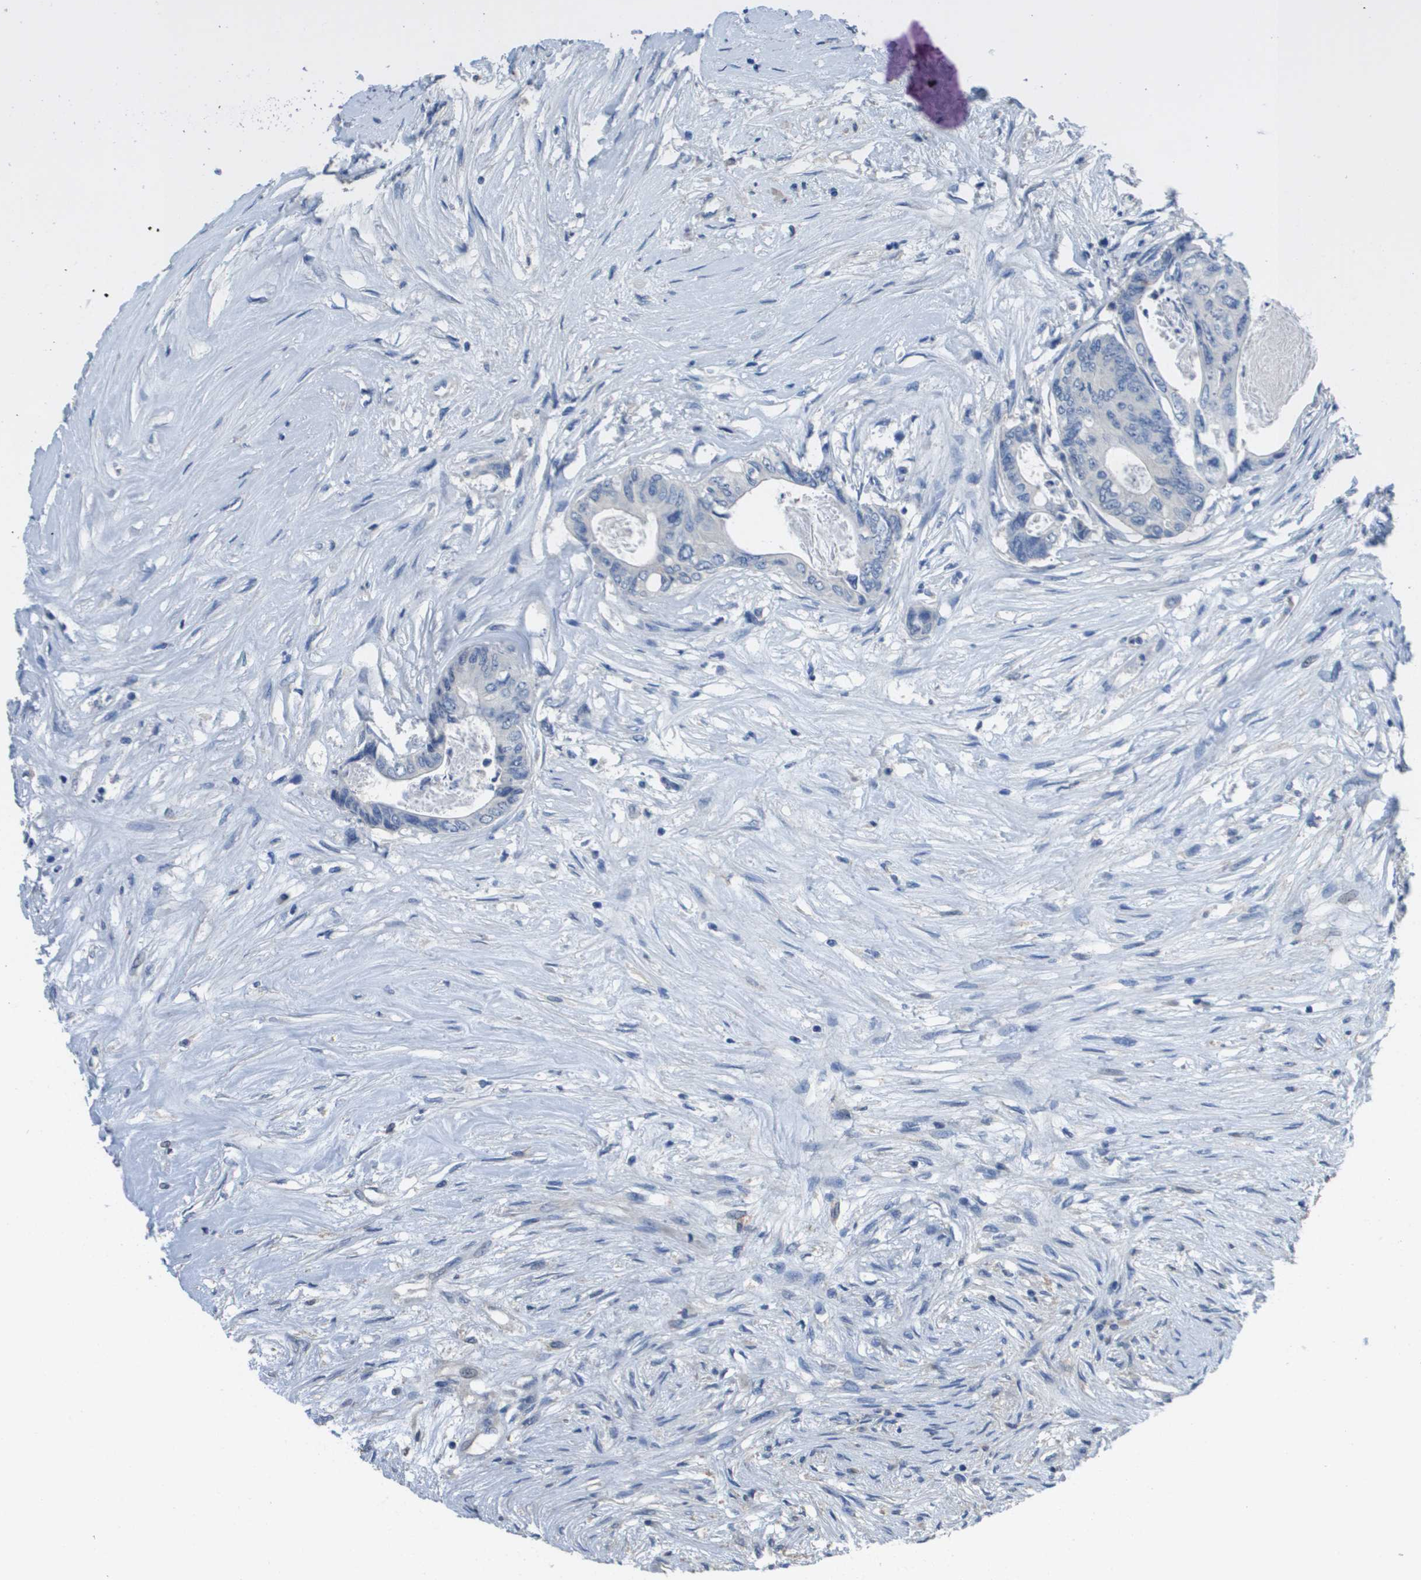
{"staining": {"intensity": "negative", "quantity": "none", "location": "none"}, "tissue": "colorectal cancer", "cell_type": "Tumor cells", "image_type": "cancer", "snomed": [{"axis": "morphology", "description": "Adenocarcinoma, NOS"}, {"axis": "topography", "description": "Rectum"}], "caption": "Immunohistochemistry (IHC) micrograph of adenocarcinoma (colorectal) stained for a protein (brown), which exhibits no expression in tumor cells.", "gene": "CA9", "patient": {"sex": "male", "age": 63}}